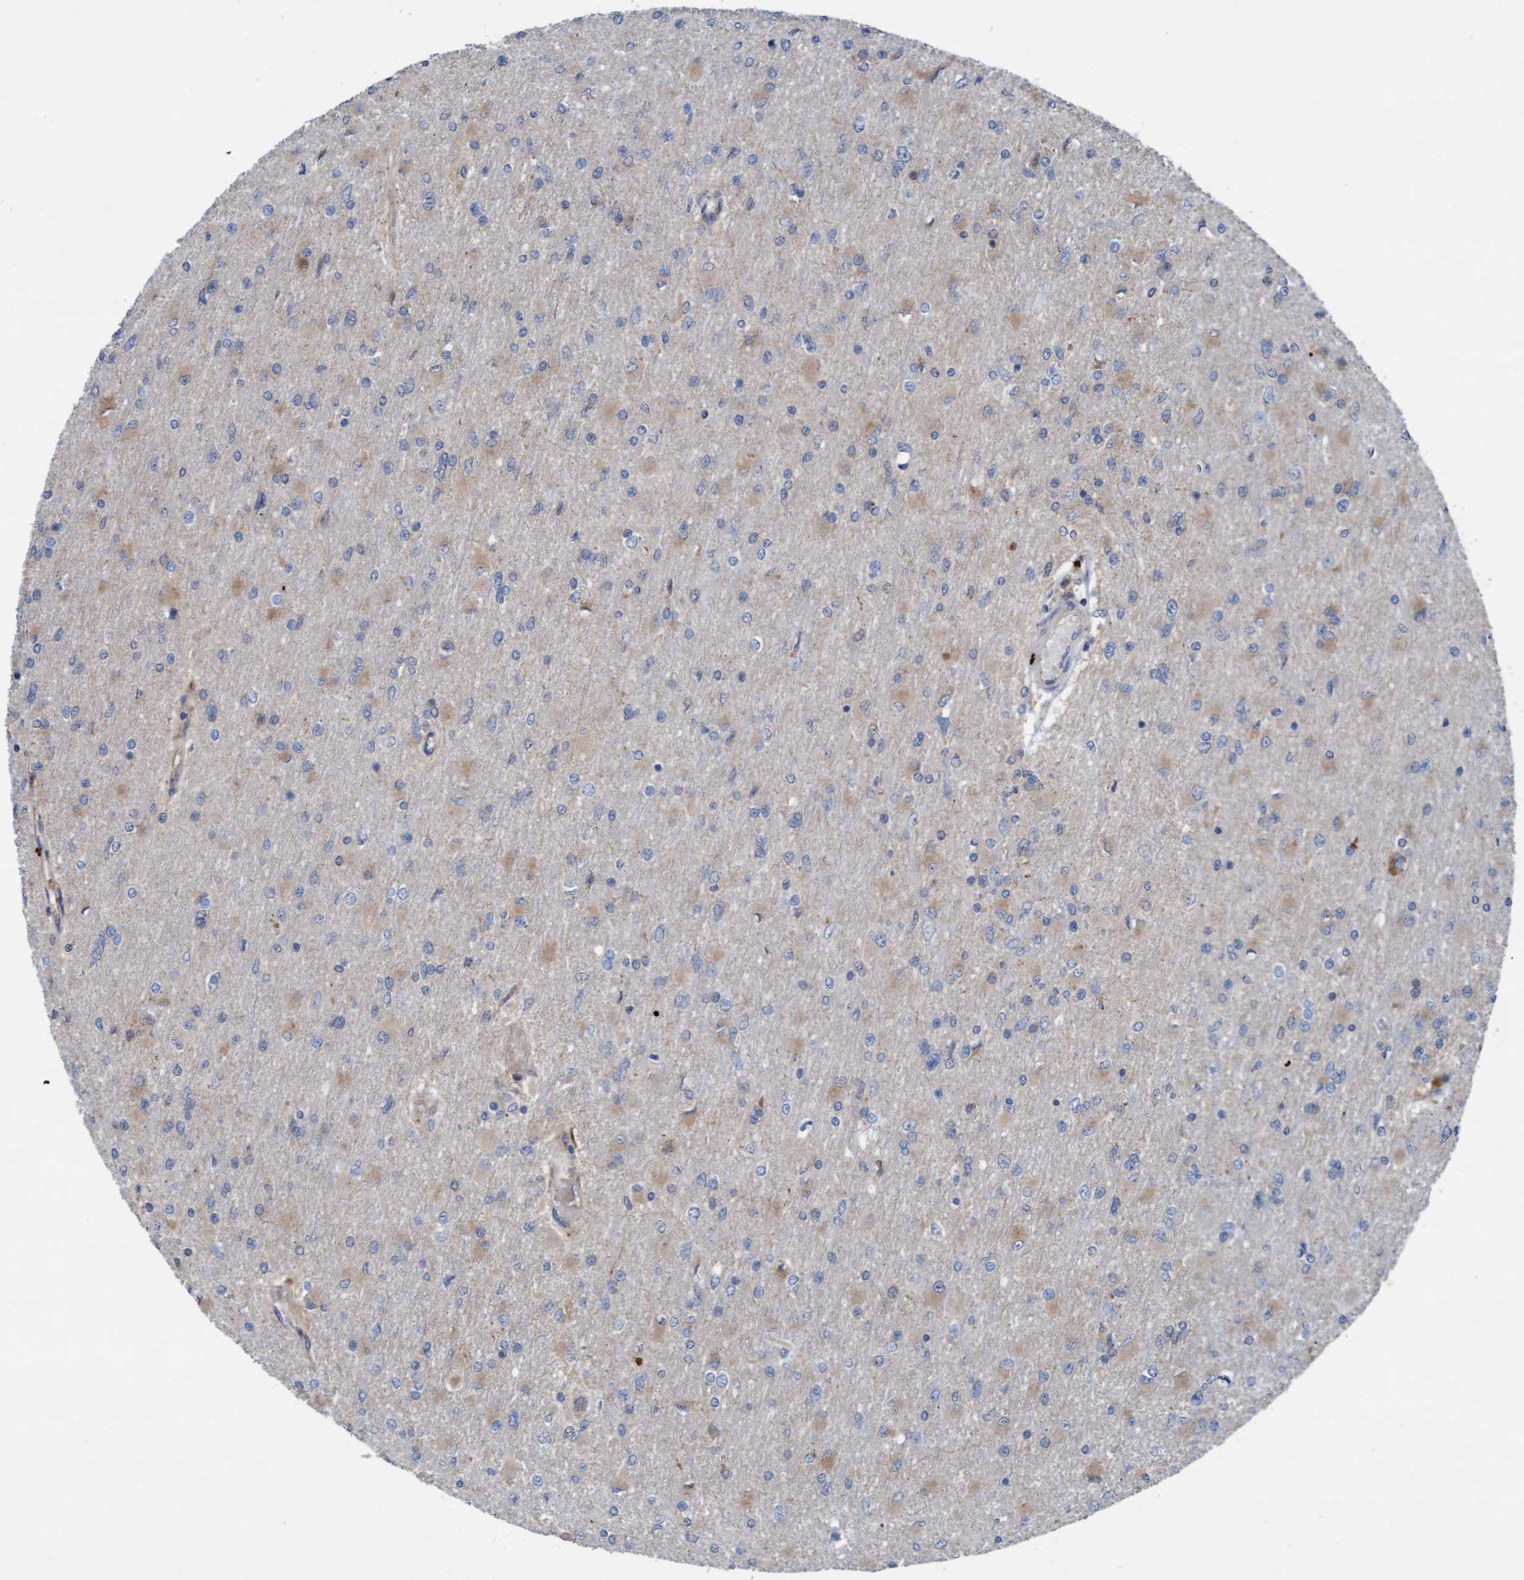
{"staining": {"intensity": "weak", "quantity": "<25%", "location": "cytoplasmic/membranous"}, "tissue": "glioma", "cell_type": "Tumor cells", "image_type": "cancer", "snomed": [{"axis": "morphology", "description": "Glioma, malignant, High grade"}, {"axis": "topography", "description": "Cerebral cortex"}], "caption": "IHC photomicrograph of human malignant glioma (high-grade) stained for a protein (brown), which reveals no expression in tumor cells.", "gene": "KLHL26", "patient": {"sex": "female", "age": 36}}